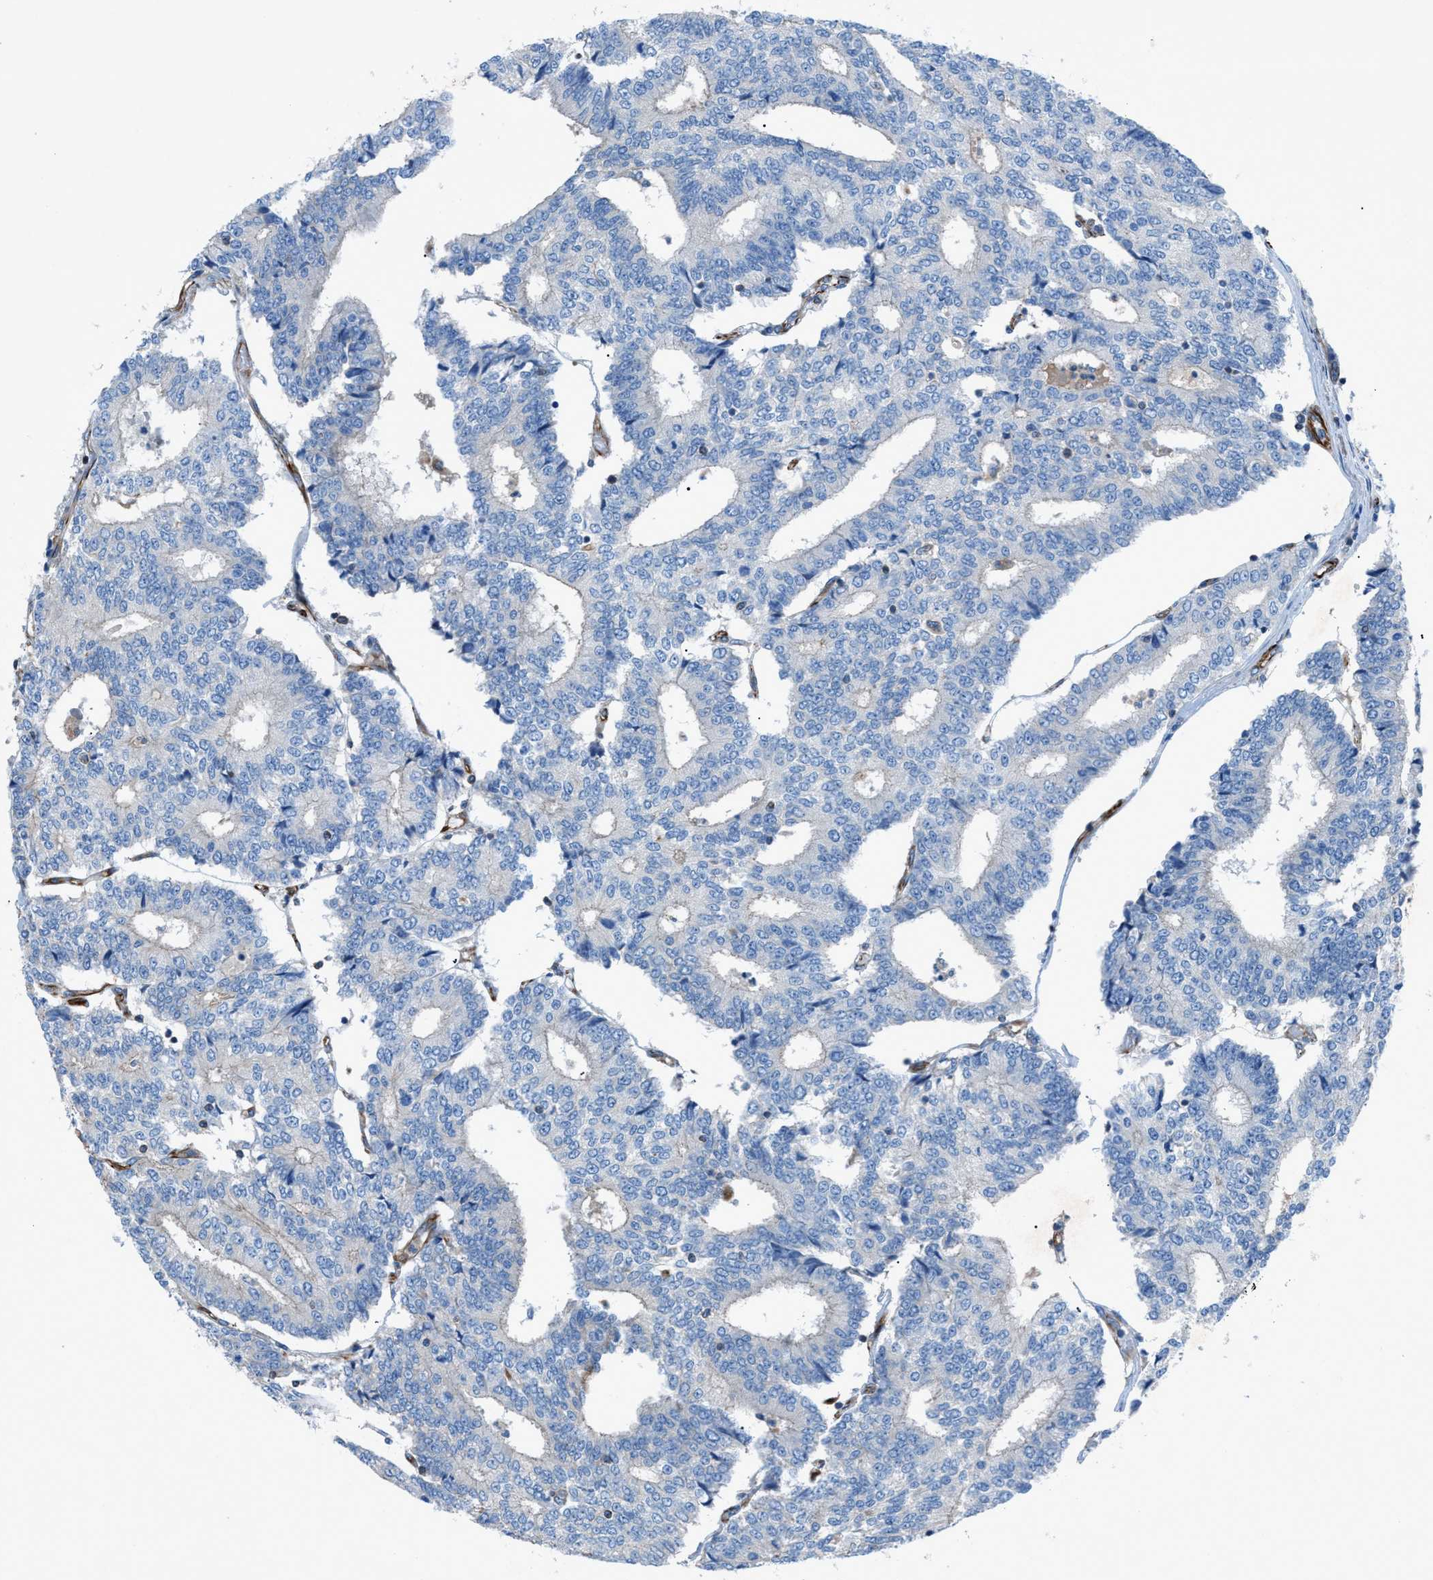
{"staining": {"intensity": "negative", "quantity": "none", "location": "none"}, "tissue": "prostate cancer", "cell_type": "Tumor cells", "image_type": "cancer", "snomed": [{"axis": "morphology", "description": "Normal tissue, NOS"}, {"axis": "morphology", "description": "Adenocarcinoma, High grade"}, {"axis": "topography", "description": "Prostate"}, {"axis": "topography", "description": "Seminal veicle"}], "caption": "IHC micrograph of neoplastic tissue: human prostate cancer (high-grade adenocarcinoma) stained with DAB reveals no significant protein staining in tumor cells.", "gene": "CABP7", "patient": {"sex": "male", "age": 55}}